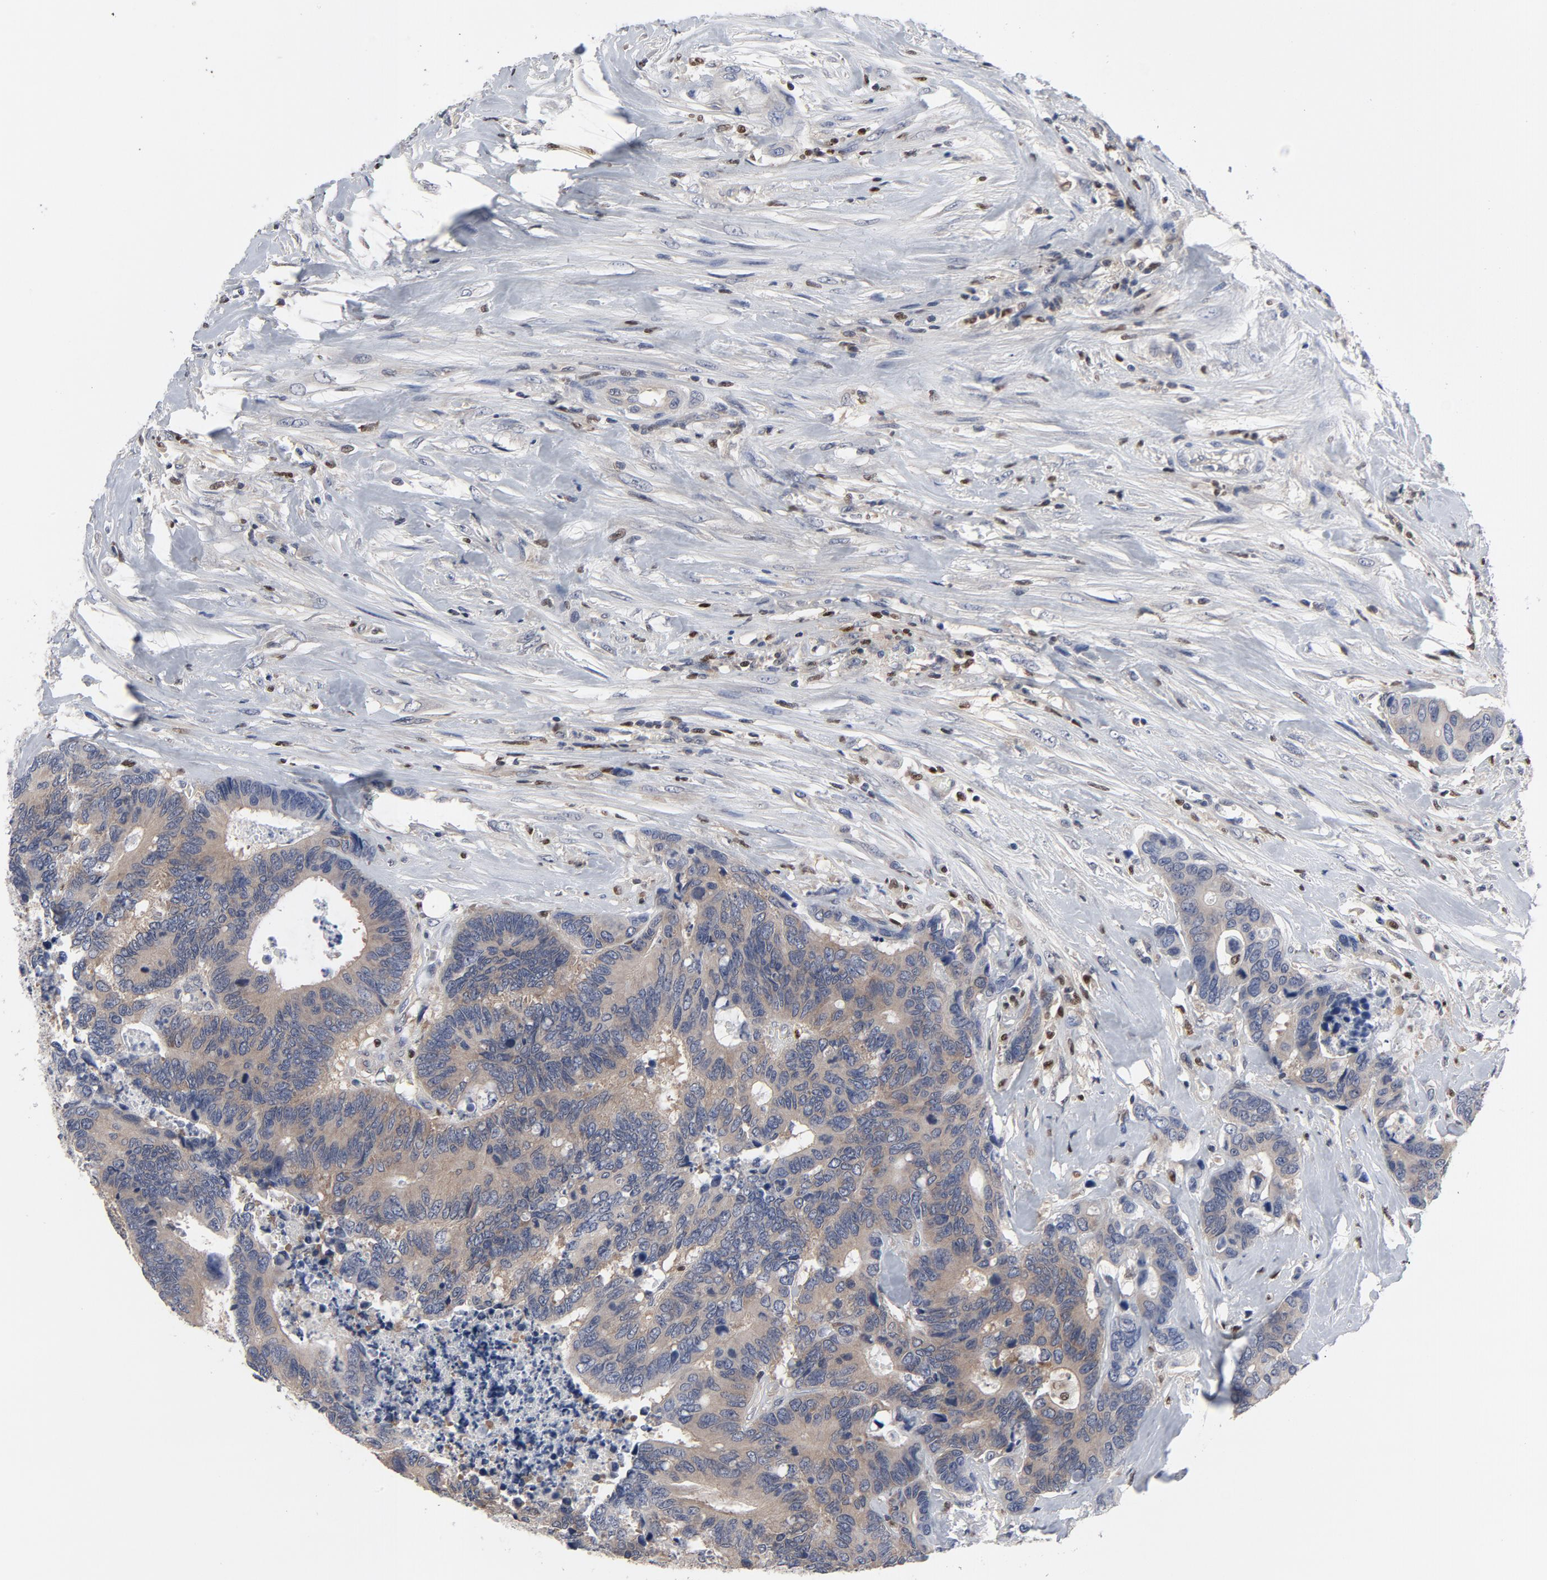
{"staining": {"intensity": "moderate", "quantity": ">75%", "location": "cytoplasmic/membranous"}, "tissue": "colorectal cancer", "cell_type": "Tumor cells", "image_type": "cancer", "snomed": [{"axis": "morphology", "description": "Adenocarcinoma, NOS"}, {"axis": "topography", "description": "Rectum"}], "caption": "Immunohistochemistry (IHC) micrograph of neoplastic tissue: human colorectal cancer (adenocarcinoma) stained using IHC reveals medium levels of moderate protein expression localized specifically in the cytoplasmic/membranous of tumor cells, appearing as a cytoplasmic/membranous brown color.", "gene": "NFKB1", "patient": {"sex": "male", "age": 55}}